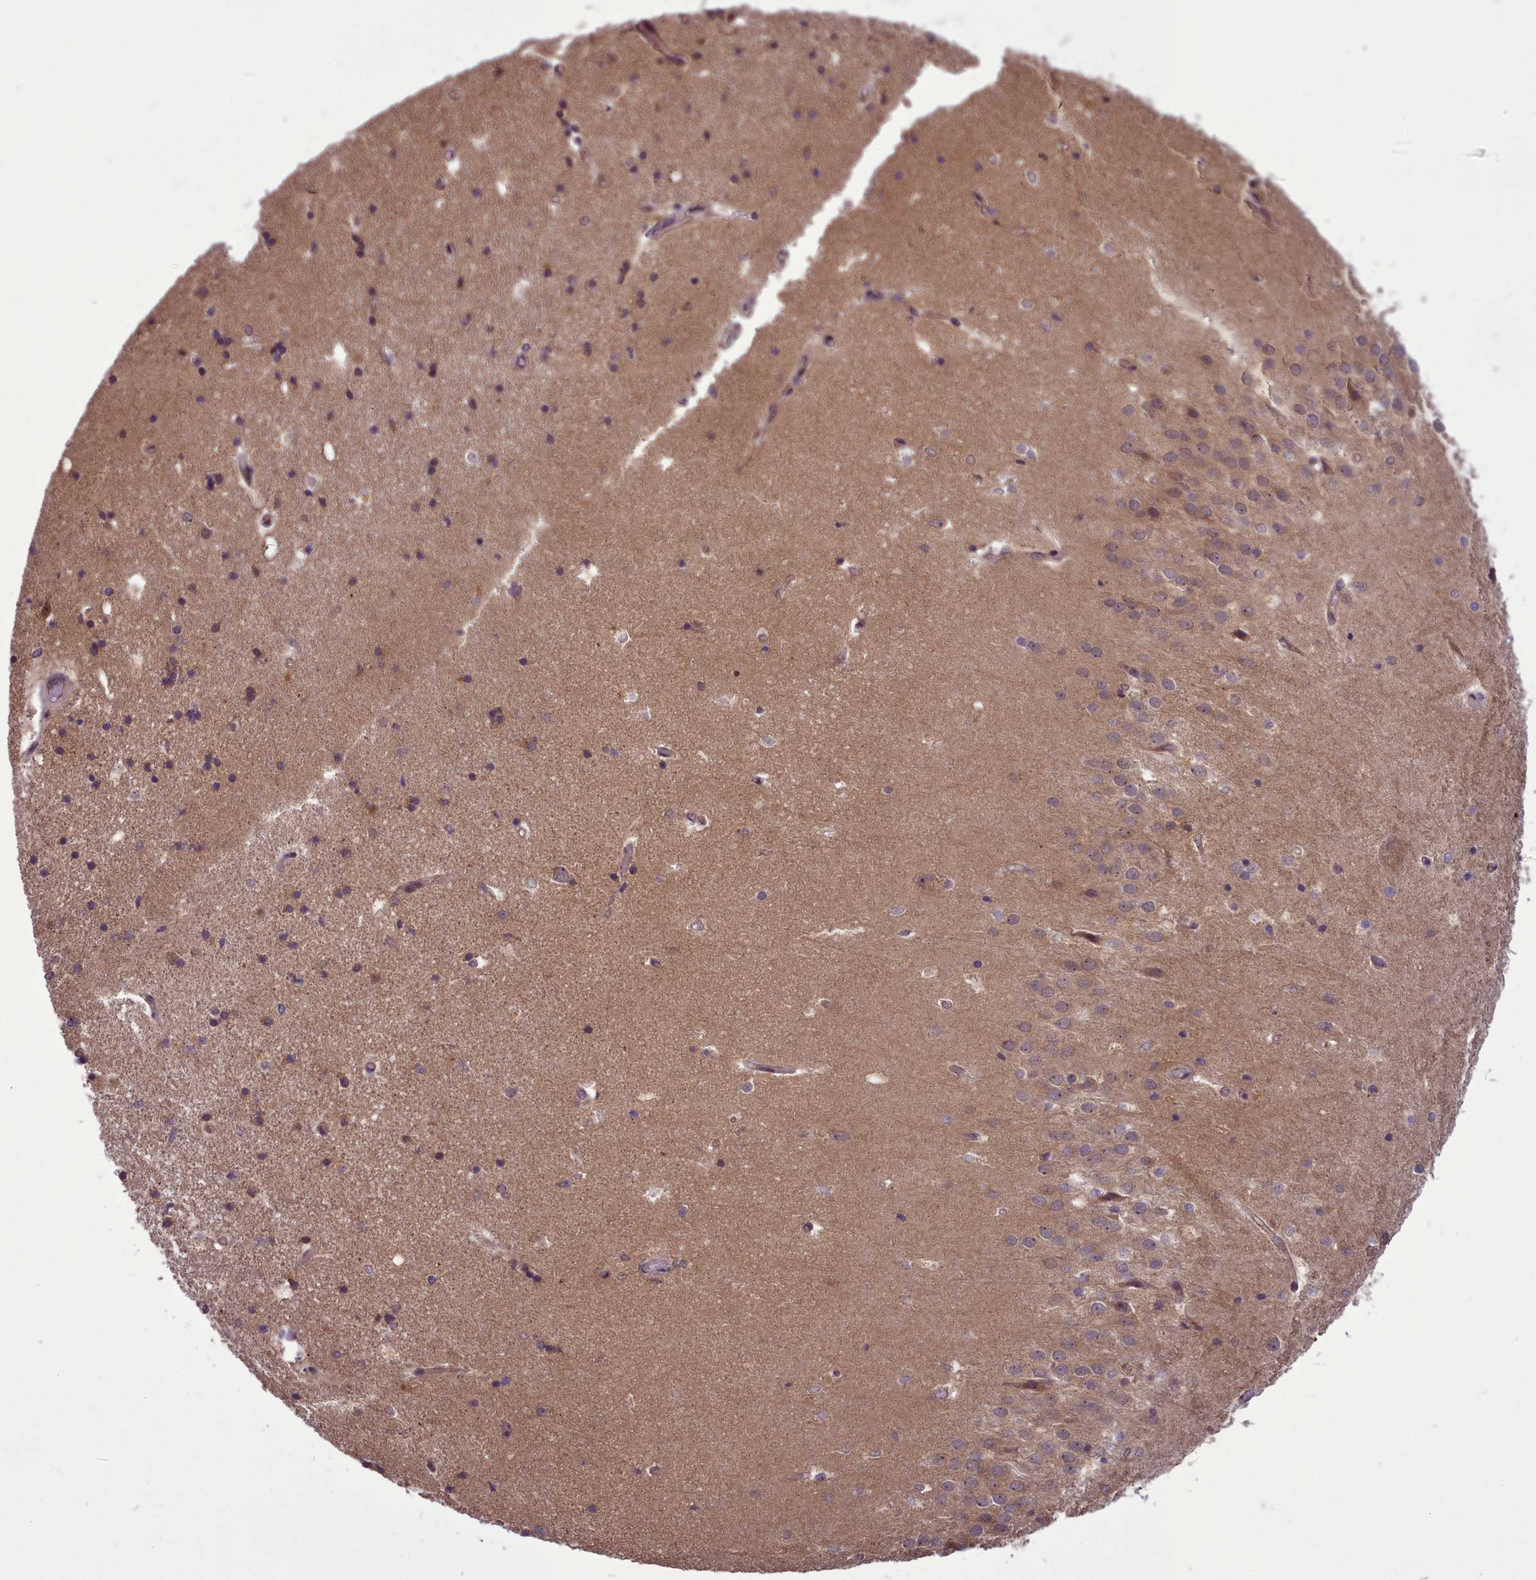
{"staining": {"intensity": "weak", "quantity": "25%-75%", "location": "cytoplasmic/membranous"}, "tissue": "hippocampus", "cell_type": "Glial cells", "image_type": "normal", "snomed": [{"axis": "morphology", "description": "Normal tissue, NOS"}, {"axis": "topography", "description": "Hippocampus"}], "caption": "The immunohistochemical stain labels weak cytoplasmic/membranous expression in glial cells of unremarkable hippocampus. (DAB IHC, brown staining for protein, blue staining for nuclei).", "gene": "AP1M1", "patient": {"sex": "female", "age": 52}}